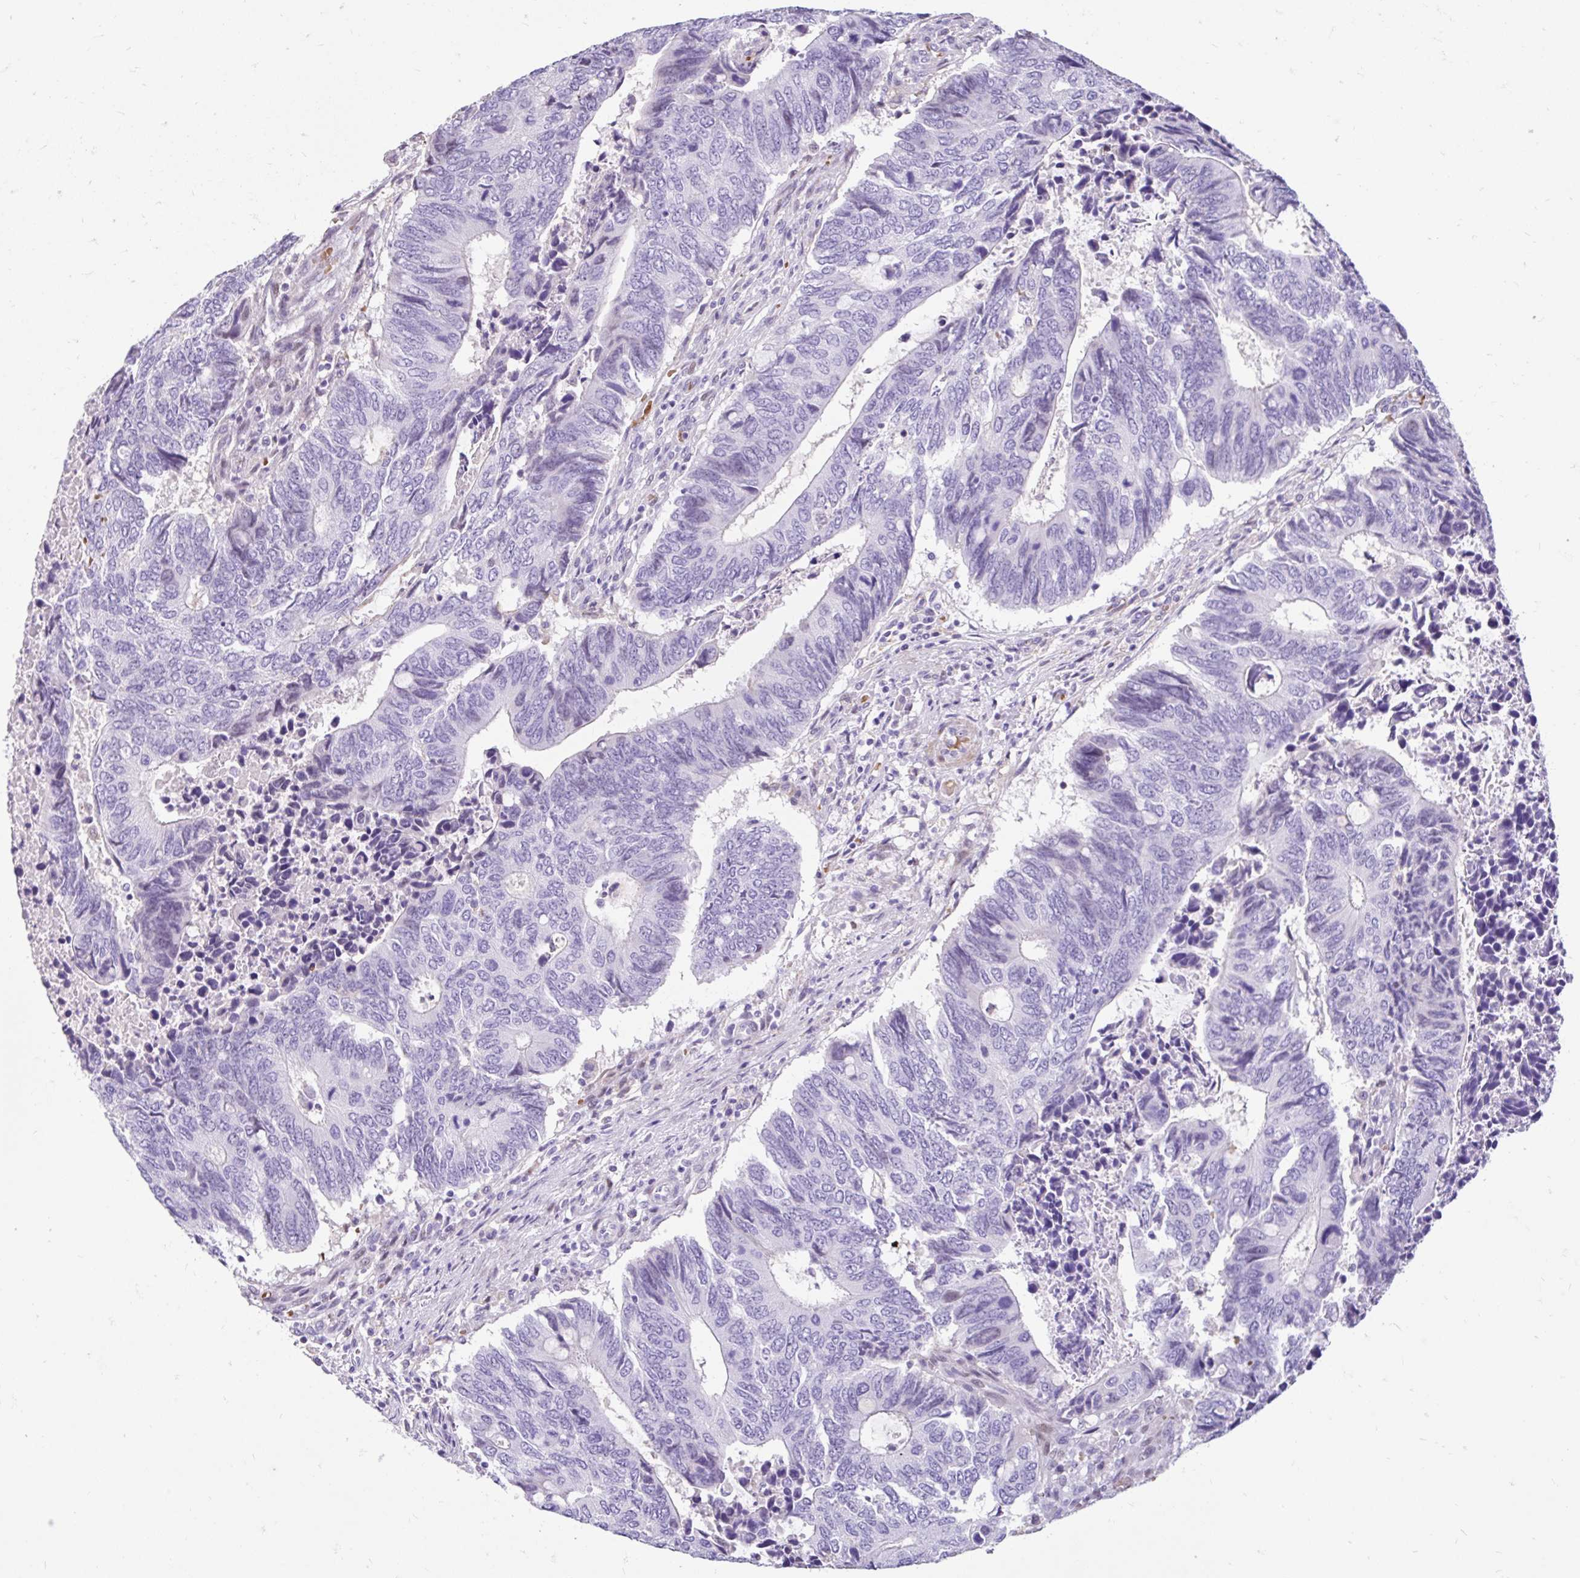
{"staining": {"intensity": "negative", "quantity": "none", "location": "none"}, "tissue": "colorectal cancer", "cell_type": "Tumor cells", "image_type": "cancer", "snomed": [{"axis": "morphology", "description": "Adenocarcinoma, NOS"}, {"axis": "topography", "description": "Colon"}], "caption": "Immunohistochemical staining of human colorectal cancer (adenocarcinoma) exhibits no significant positivity in tumor cells. (Stains: DAB IHC with hematoxylin counter stain, Microscopy: brightfield microscopy at high magnification).", "gene": "NHLH2", "patient": {"sex": "male", "age": 87}}